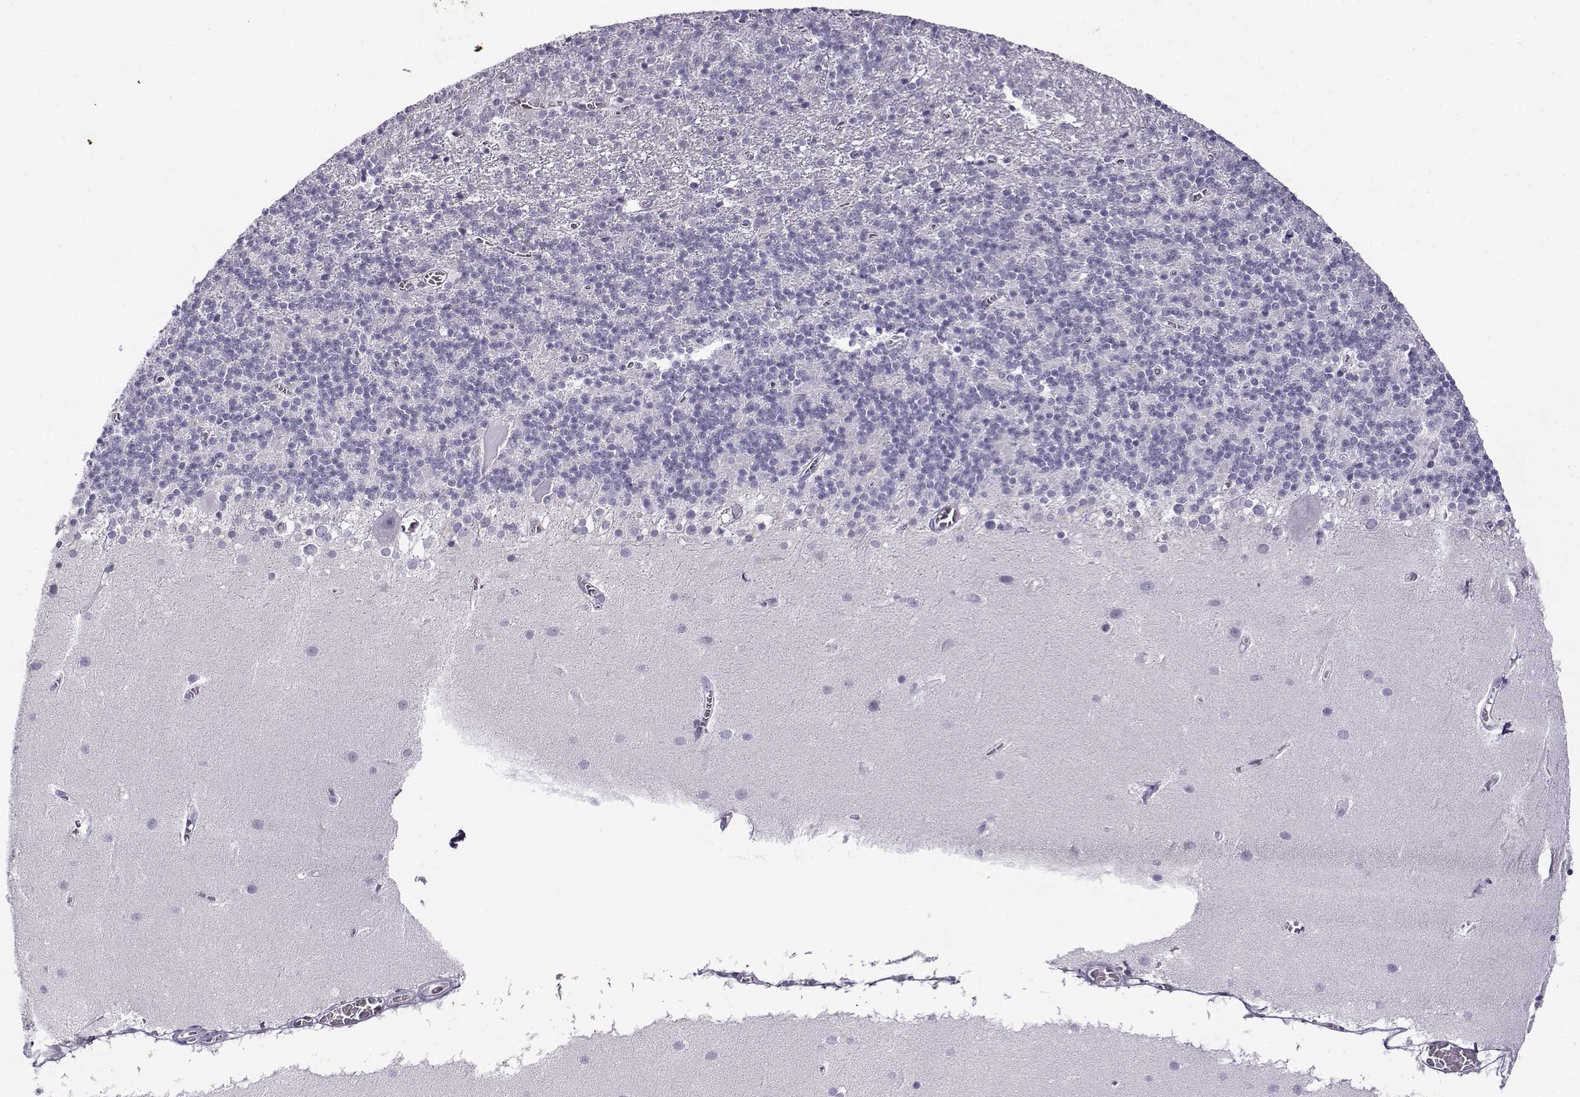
{"staining": {"intensity": "negative", "quantity": "none", "location": "none"}, "tissue": "cerebellum", "cell_type": "Cells in granular layer", "image_type": "normal", "snomed": [{"axis": "morphology", "description": "Normal tissue, NOS"}, {"axis": "topography", "description": "Cerebellum"}], "caption": "Immunohistochemical staining of unremarkable cerebellum exhibits no significant positivity in cells in granular layer.", "gene": "TEX55", "patient": {"sex": "male", "age": 70}}